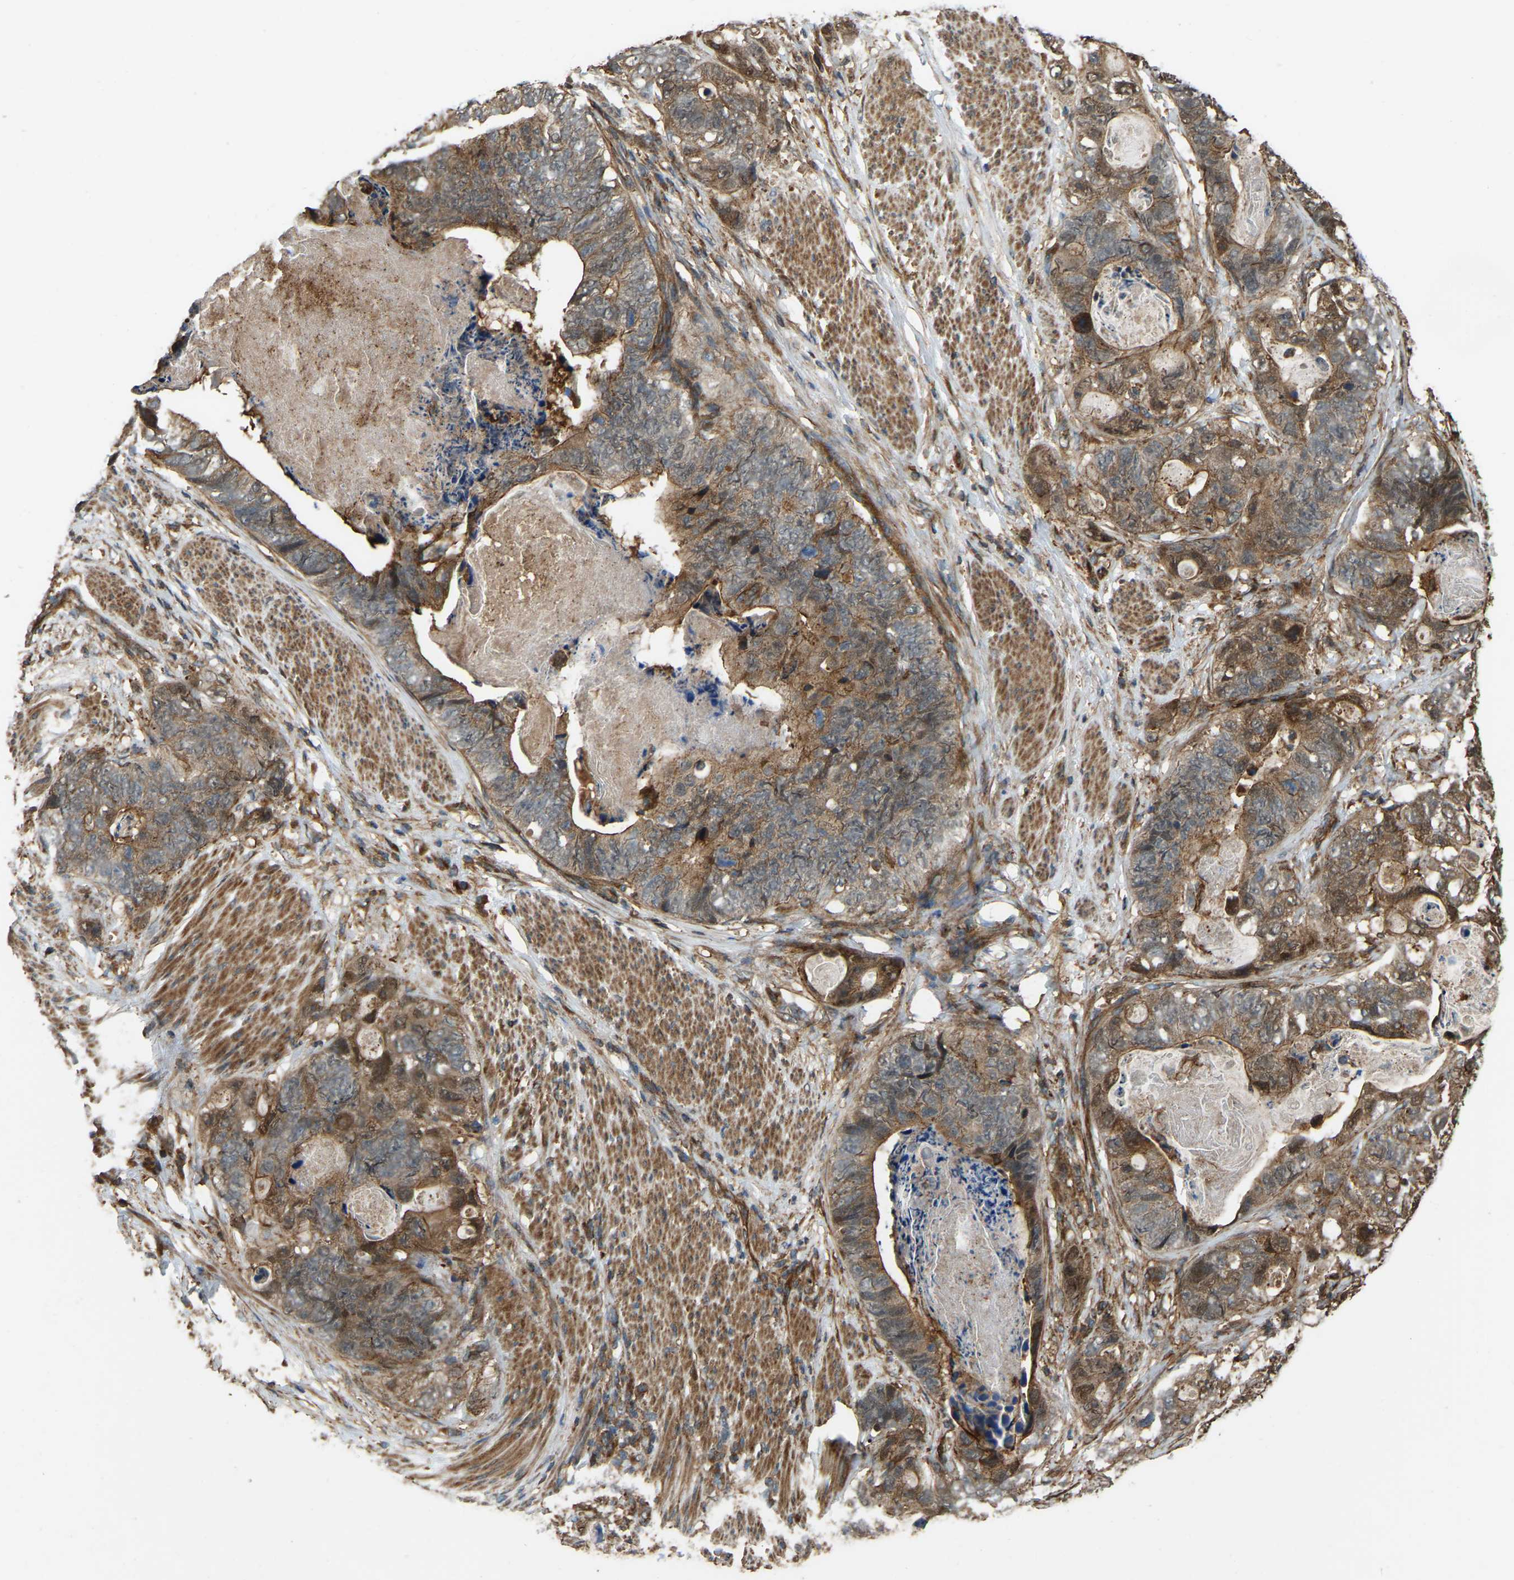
{"staining": {"intensity": "moderate", "quantity": ">75%", "location": "cytoplasmic/membranous"}, "tissue": "stomach cancer", "cell_type": "Tumor cells", "image_type": "cancer", "snomed": [{"axis": "morphology", "description": "Adenocarcinoma, NOS"}, {"axis": "topography", "description": "Stomach"}], "caption": "Moderate cytoplasmic/membranous positivity is seen in about >75% of tumor cells in stomach adenocarcinoma.", "gene": "SAMD9L", "patient": {"sex": "female", "age": 89}}